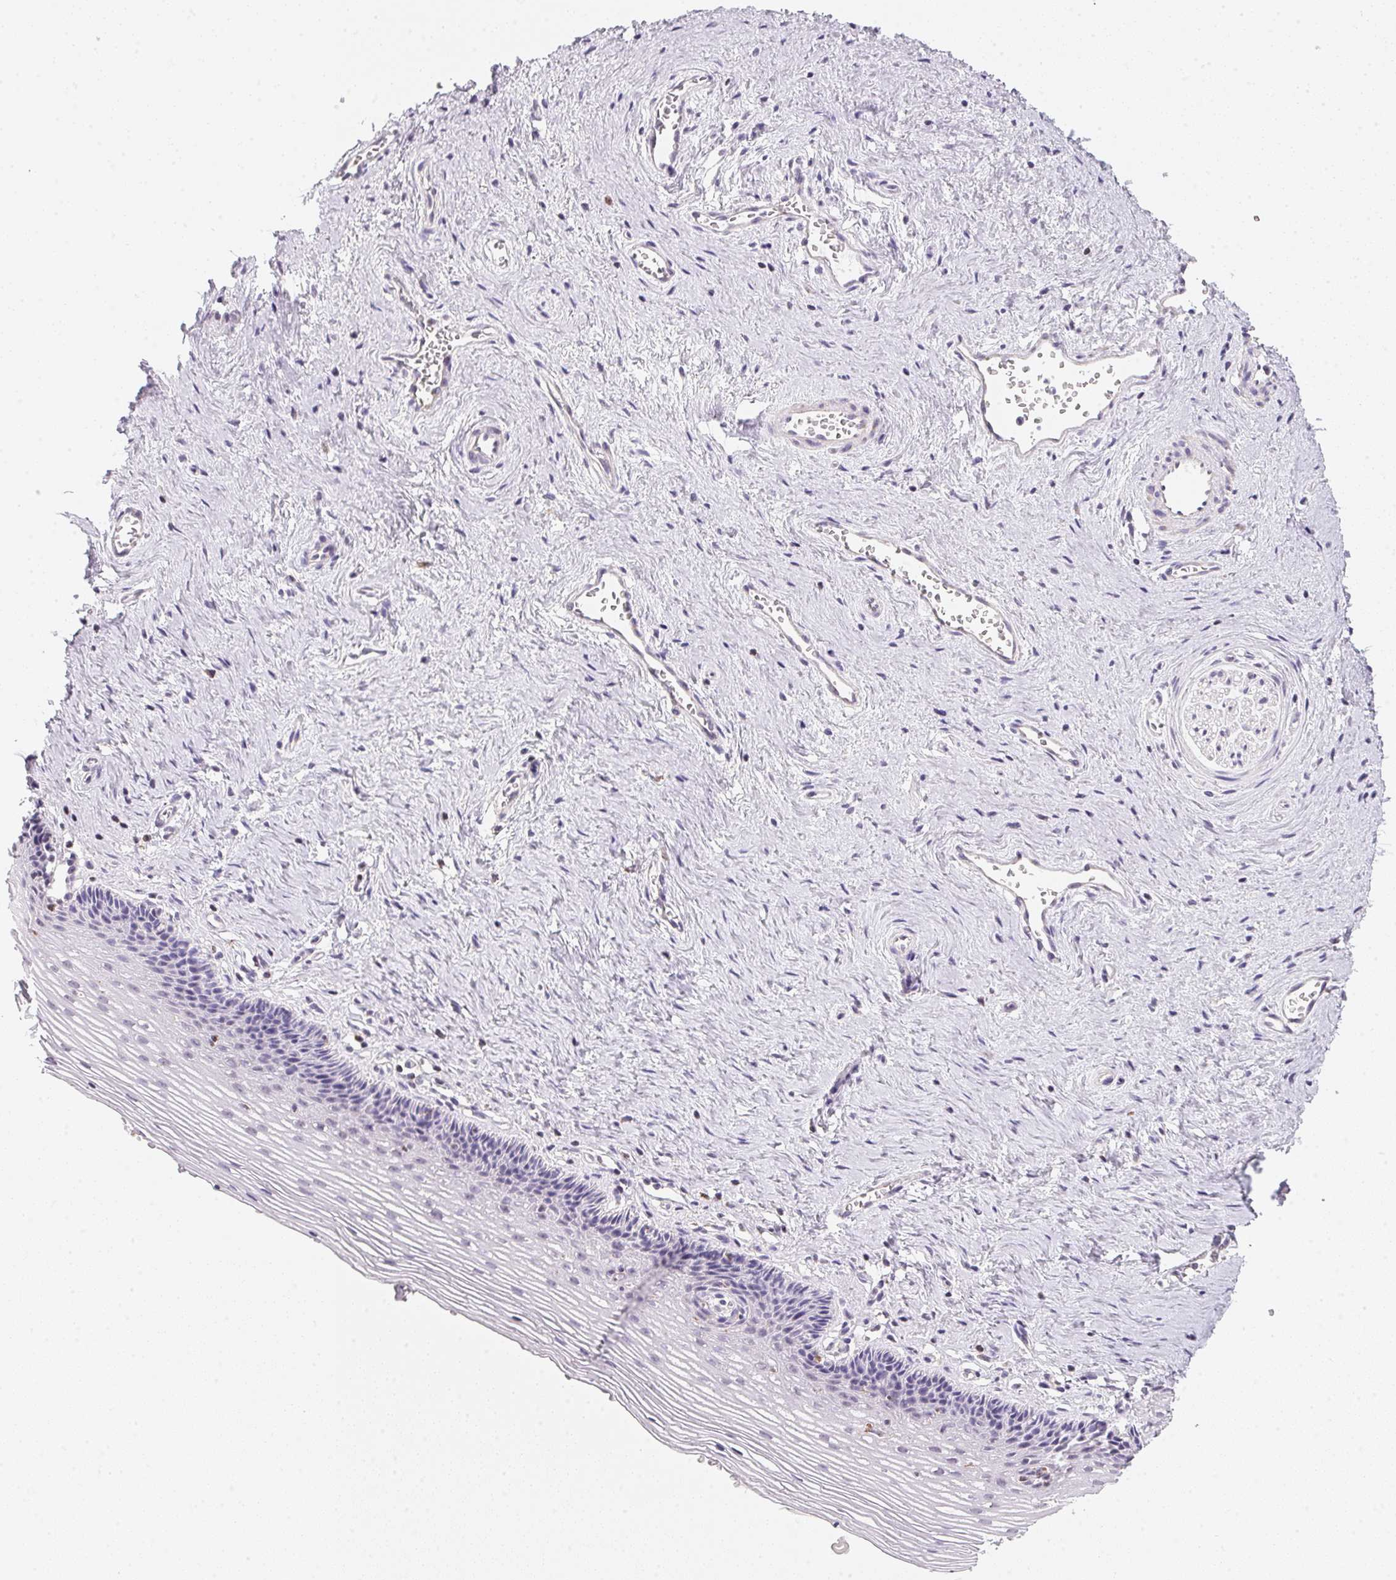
{"staining": {"intensity": "negative", "quantity": "none", "location": "none"}, "tissue": "vagina", "cell_type": "Squamous epithelial cells", "image_type": "normal", "snomed": [{"axis": "morphology", "description": "Normal tissue, NOS"}, {"axis": "topography", "description": "Vagina"}, {"axis": "topography", "description": "Cervix"}], "caption": "Squamous epithelial cells show no significant staining in benign vagina. (Immunohistochemistry (ihc), brightfield microscopy, high magnification).", "gene": "GIPC2", "patient": {"sex": "female", "age": 37}}